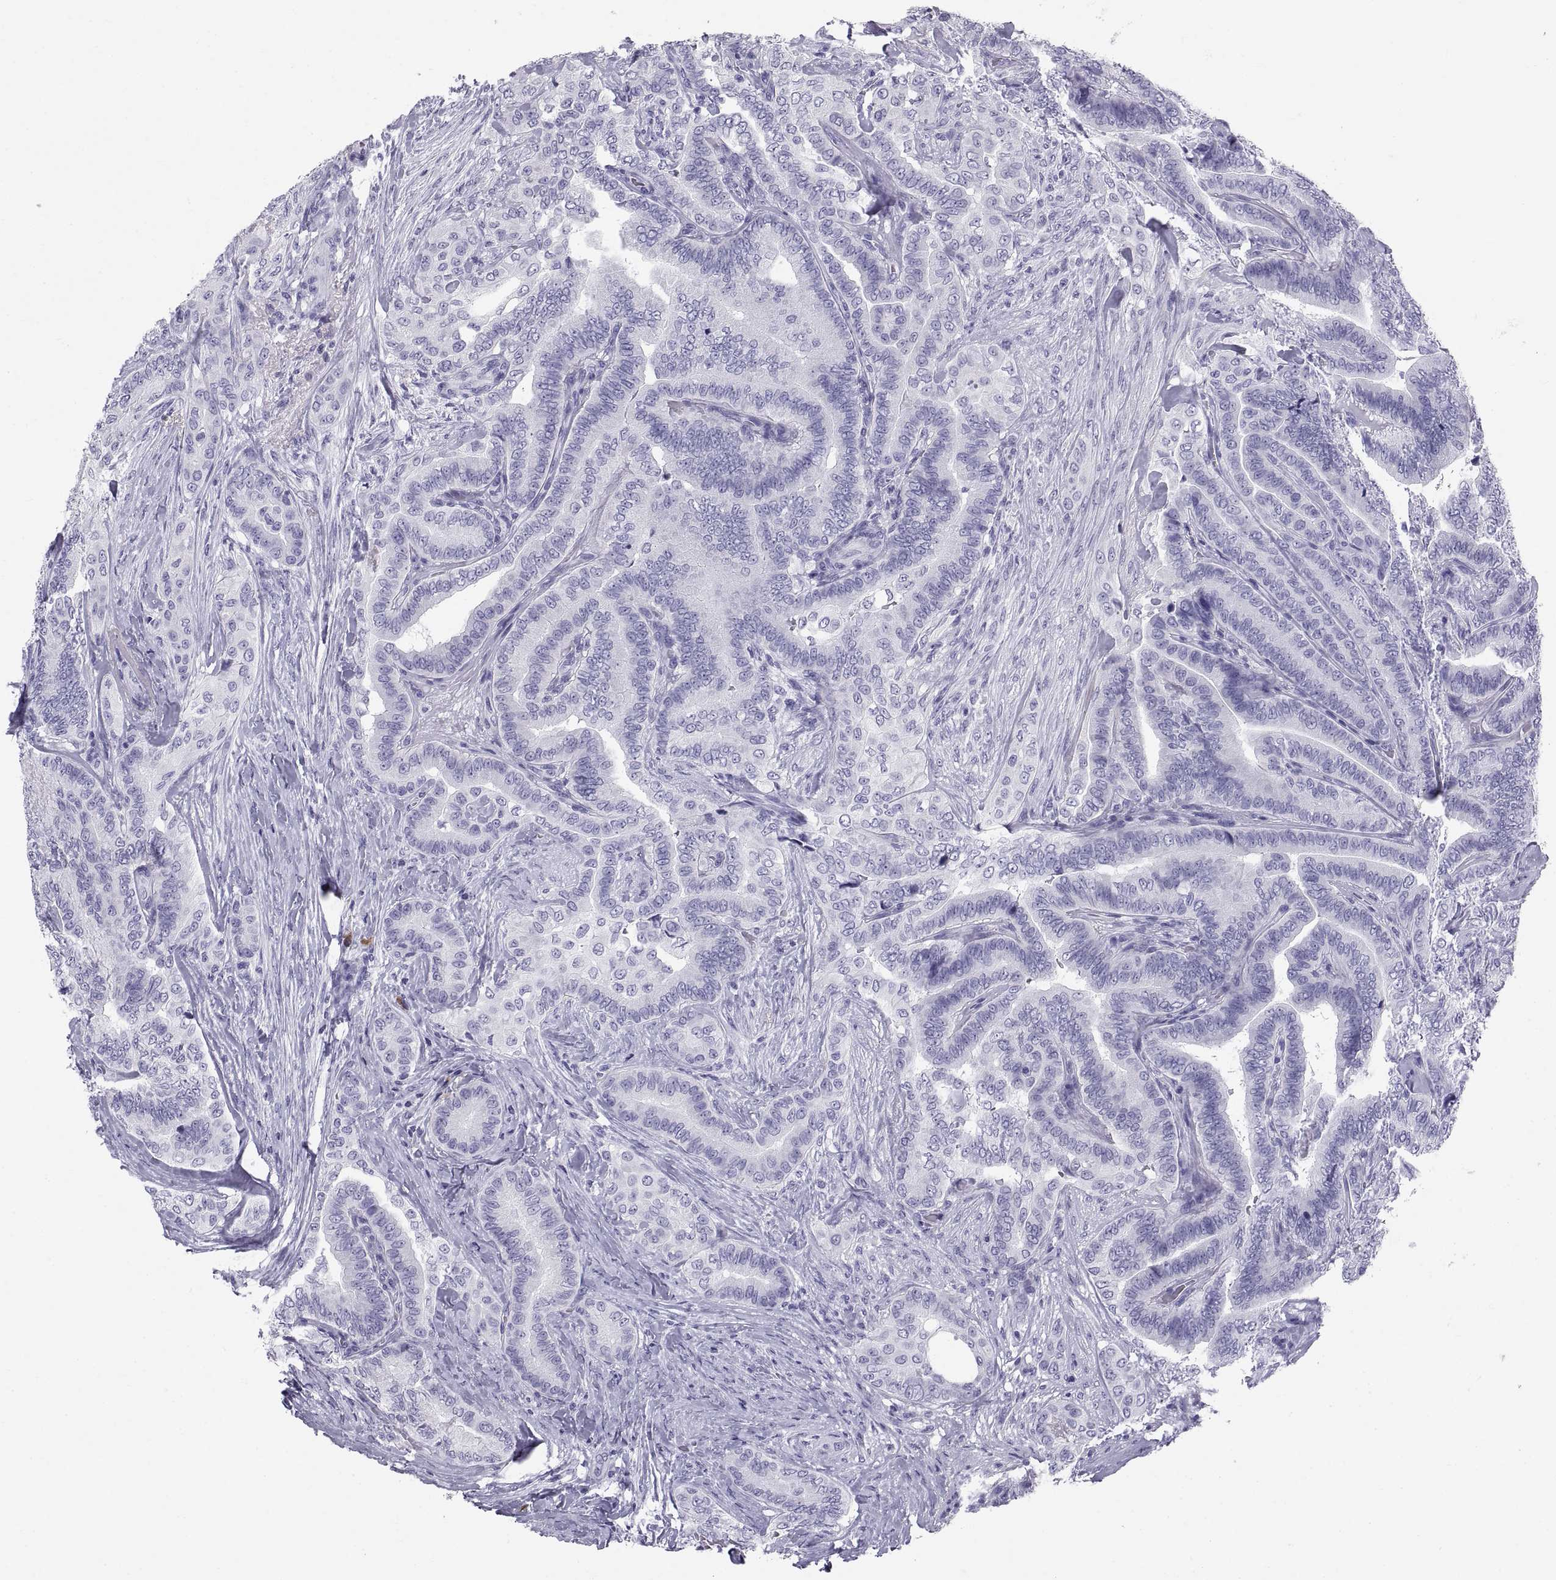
{"staining": {"intensity": "negative", "quantity": "none", "location": "none"}, "tissue": "thyroid cancer", "cell_type": "Tumor cells", "image_type": "cancer", "snomed": [{"axis": "morphology", "description": "Papillary adenocarcinoma, NOS"}, {"axis": "topography", "description": "Thyroid gland"}], "caption": "High magnification brightfield microscopy of papillary adenocarcinoma (thyroid) stained with DAB (brown) and counterstained with hematoxylin (blue): tumor cells show no significant positivity.", "gene": "CT47A10", "patient": {"sex": "male", "age": 61}}